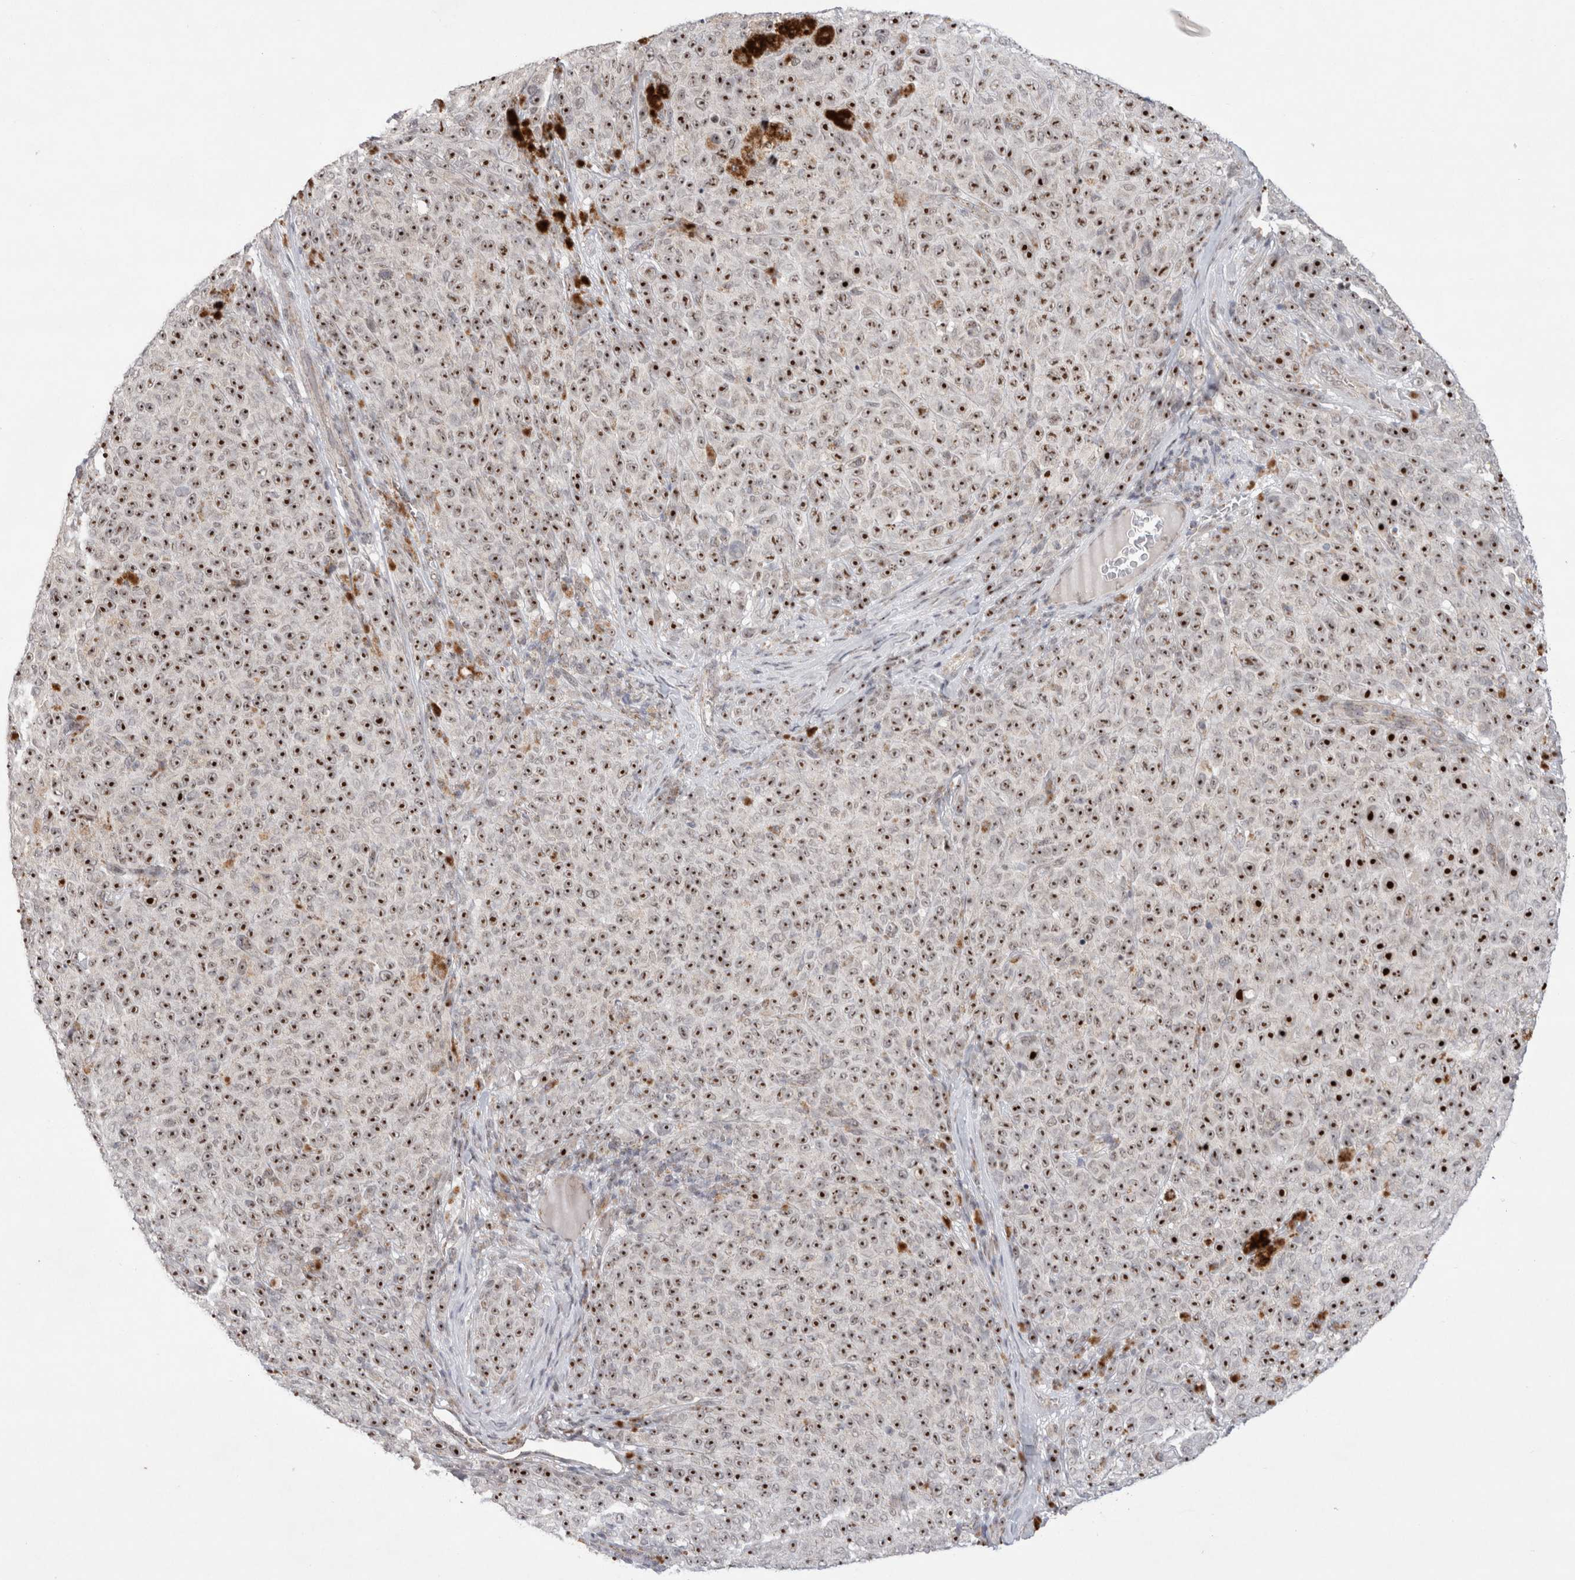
{"staining": {"intensity": "strong", "quantity": ">75%", "location": "nuclear"}, "tissue": "melanoma", "cell_type": "Tumor cells", "image_type": "cancer", "snomed": [{"axis": "morphology", "description": "Malignant melanoma, NOS"}, {"axis": "topography", "description": "Skin"}], "caption": "Immunohistochemistry of melanoma exhibits high levels of strong nuclear positivity in approximately >75% of tumor cells. (DAB = brown stain, brightfield microscopy at high magnification).", "gene": "MRPL37", "patient": {"sex": "female", "age": 82}}